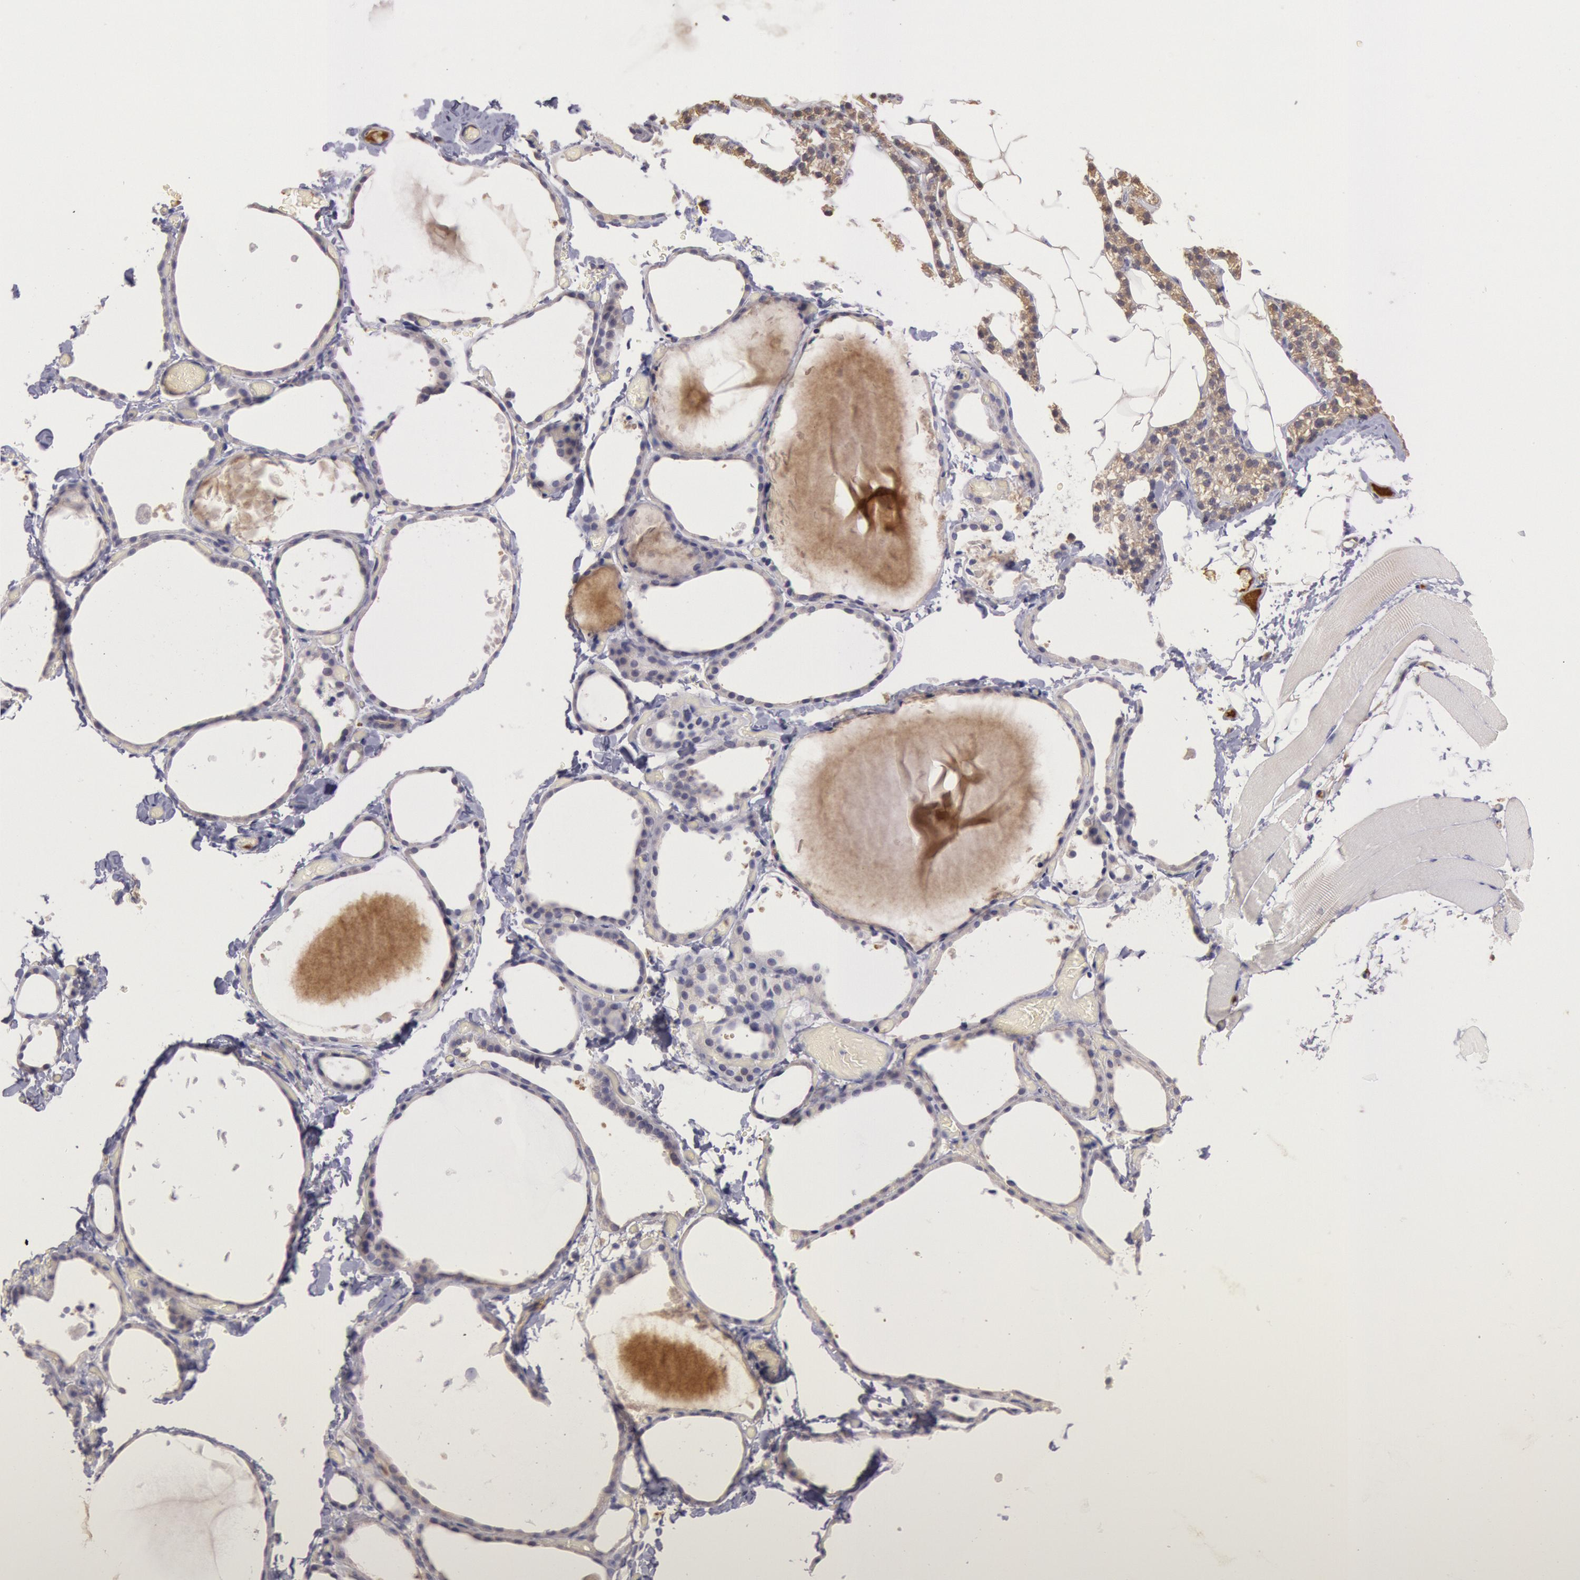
{"staining": {"intensity": "negative", "quantity": "none", "location": "none"}, "tissue": "thyroid gland", "cell_type": "Glandular cells", "image_type": "normal", "snomed": [{"axis": "morphology", "description": "Normal tissue, NOS"}, {"axis": "topography", "description": "Thyroid gland"}], "caption": "Immunohistochemistry (IHC) micrograph of normal thyroid gland stained for a protein (brown), which demonstrates no staining in glandular cells.", "gene": "C1R", "patient": {"sex": "female", "age": 22}}